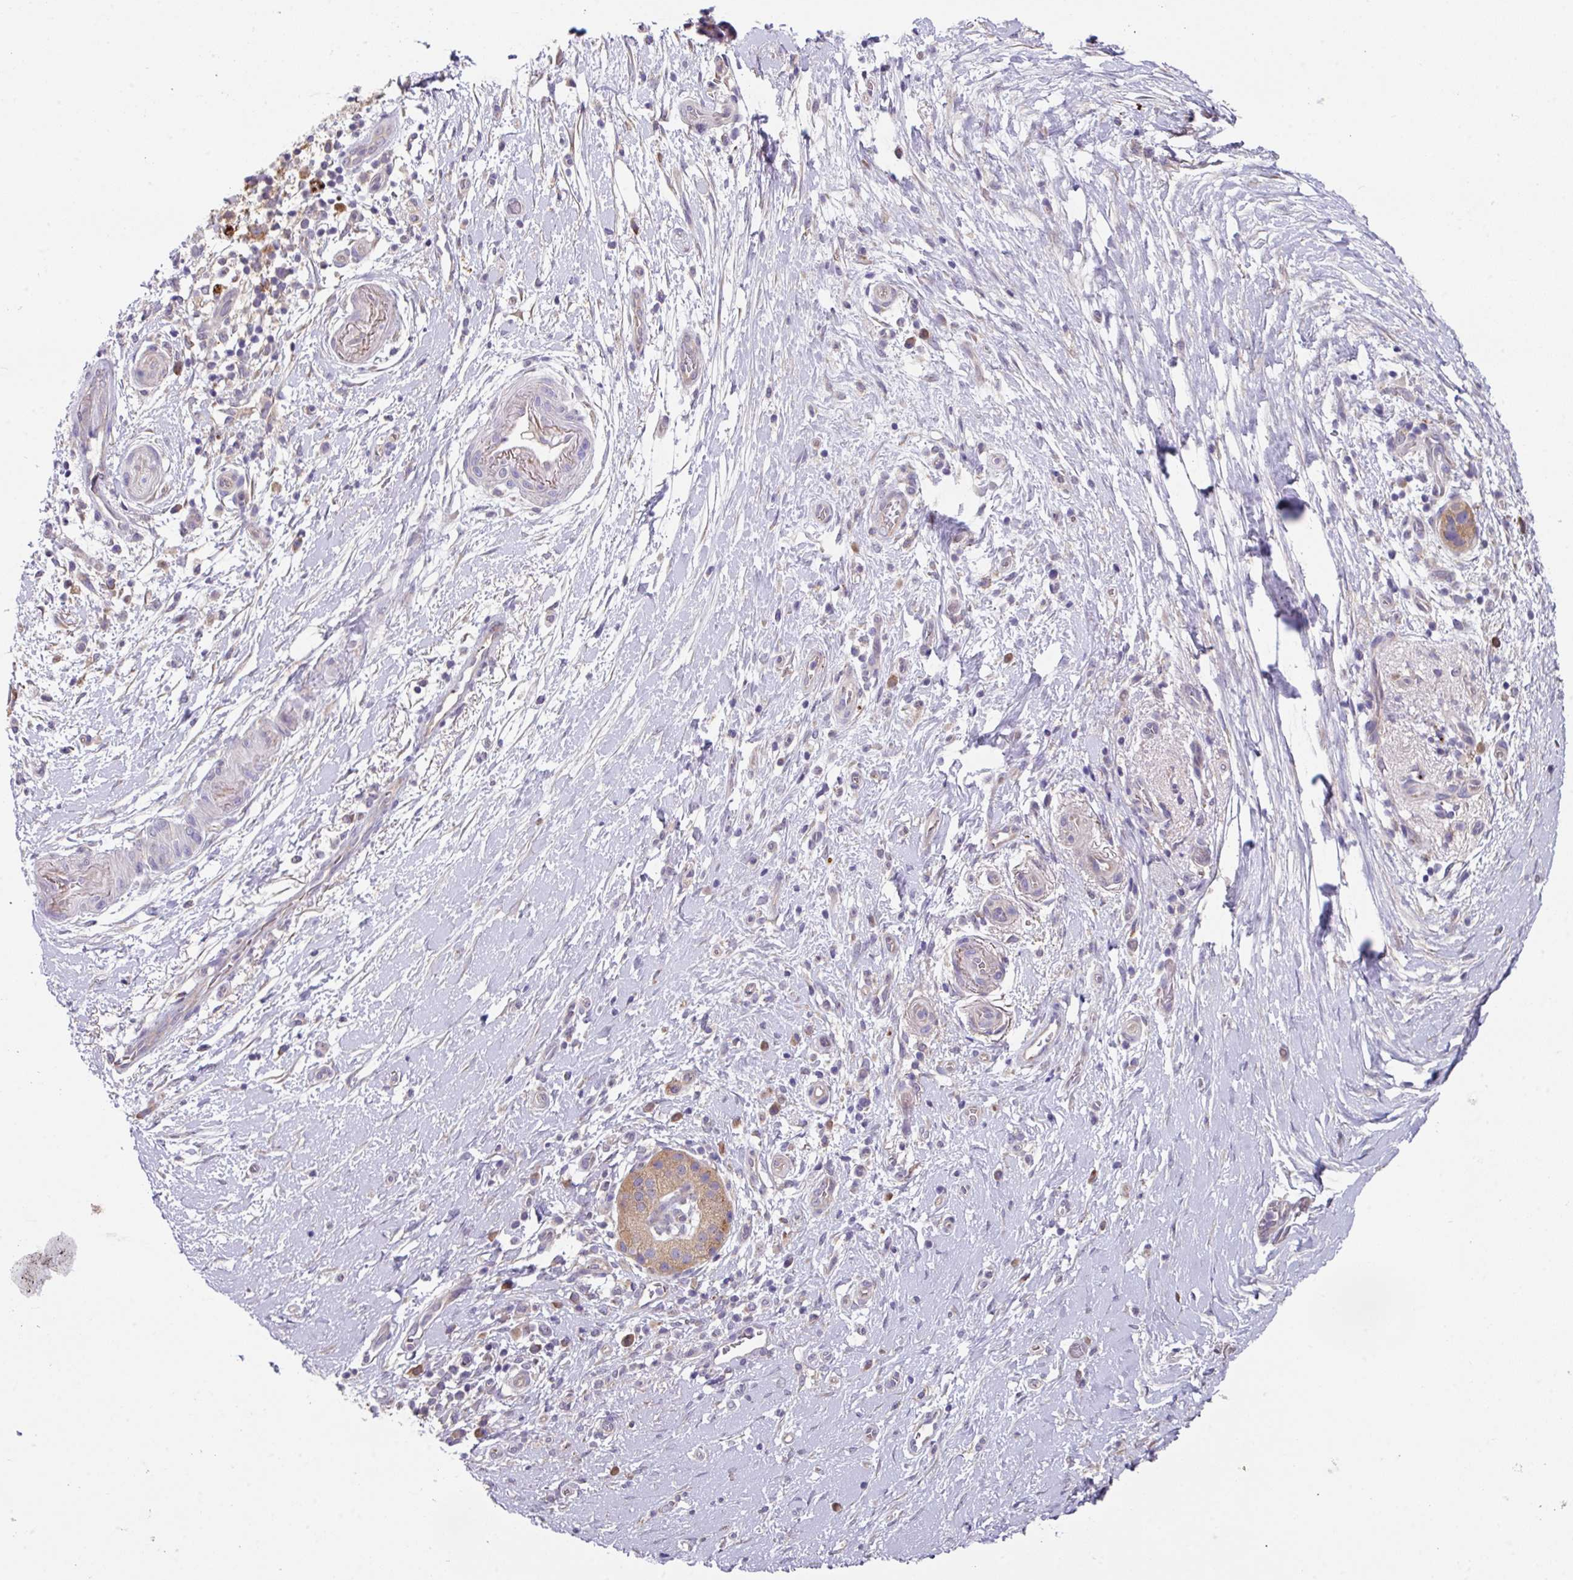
{"staining": {"intensity": "moderate", "quantity": ">75%", "location": "cytoplasmic/membranous"}, "tissue": "pancreatic cancer", "cell_type": "Tumor cells", "image_type": "cancer", "snomed": [{"axis": "morphology", "description": "Adenocarcinoma, NOS"}, {"axis": "topography", "description": "Pancreas"}], "caption": "Pancreatic cancer (adenocarcinoma) was stained to show a protein in brown. There is medium levels of moderate cytoplasmic/membranous staining in approximately >75% of tumor cells. (Stains: DAB (3,3'-diaminobenzidine) in brown, nuclei in blue, Microscopy: brightfield microscopy at high magnification).", "gene": "EIF4B", "patient": {"sex": "female", "age": 72}}